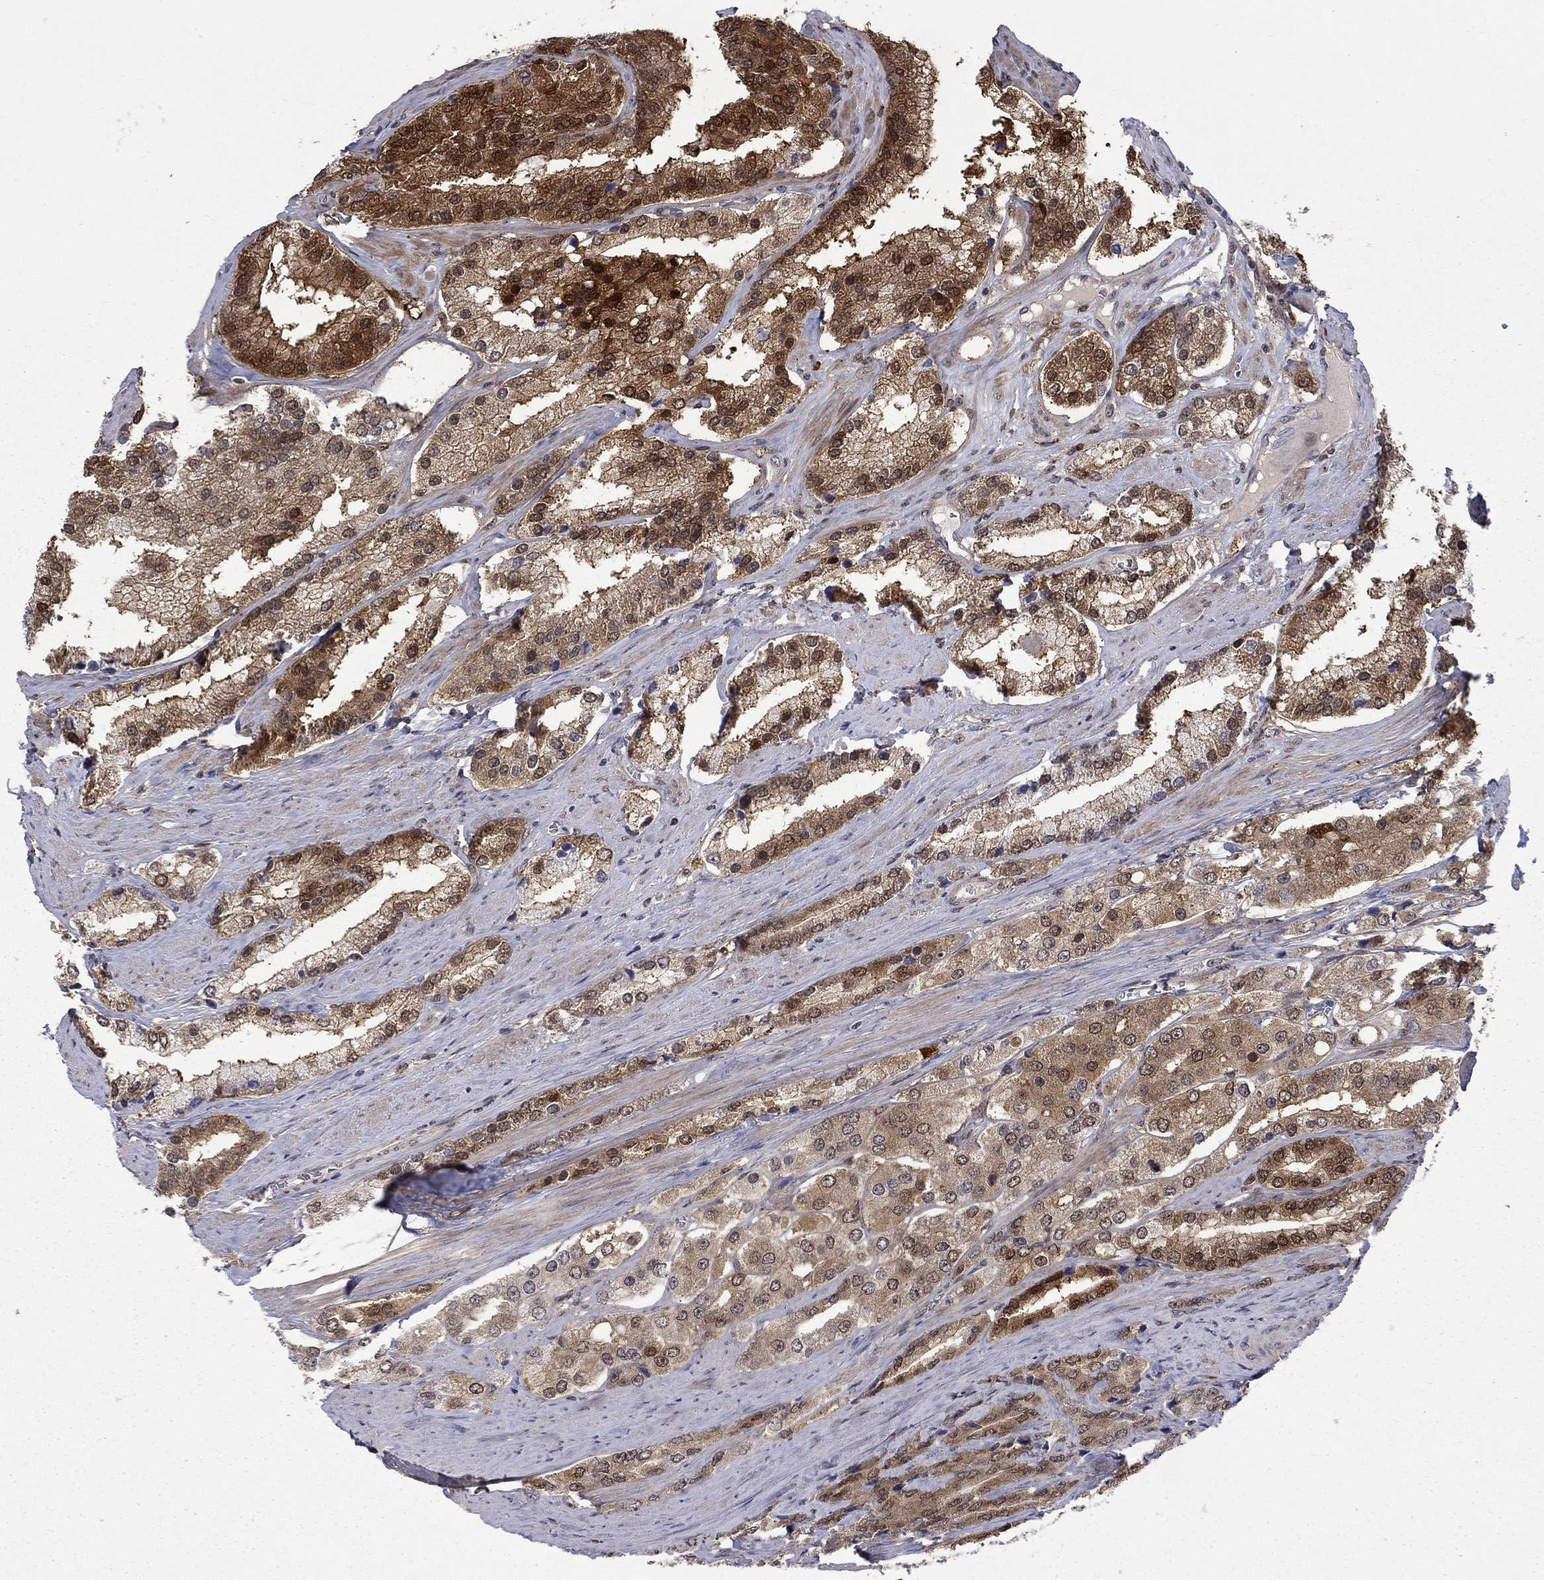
{"staining": {"intensity": "strong", "quantity": "25%-75%", "location": "cytoplasmic/membranous,nuclear"}, "tissue": "prostate cancer", "cell_type": "Tumor cells", "image_type": "cancer", "snomed": [{"axis": "morphology", "description": "Adenocarcinoma, Low grade"}, {"axis": "topography", "description": "Prostate"}], "caption": "This histopathology image reveals adenocarcinoma (low-grade) (prostate) stained with immunohistochemistry (IHC) to label a protein in brown. The cytoplasmic/membranous and nuclear of tumor cells show strong positivity for the protein. Nuclei are counter-stained blue.", "gene": "CBR1", "patient": {"sex": "male", "age": 69}}